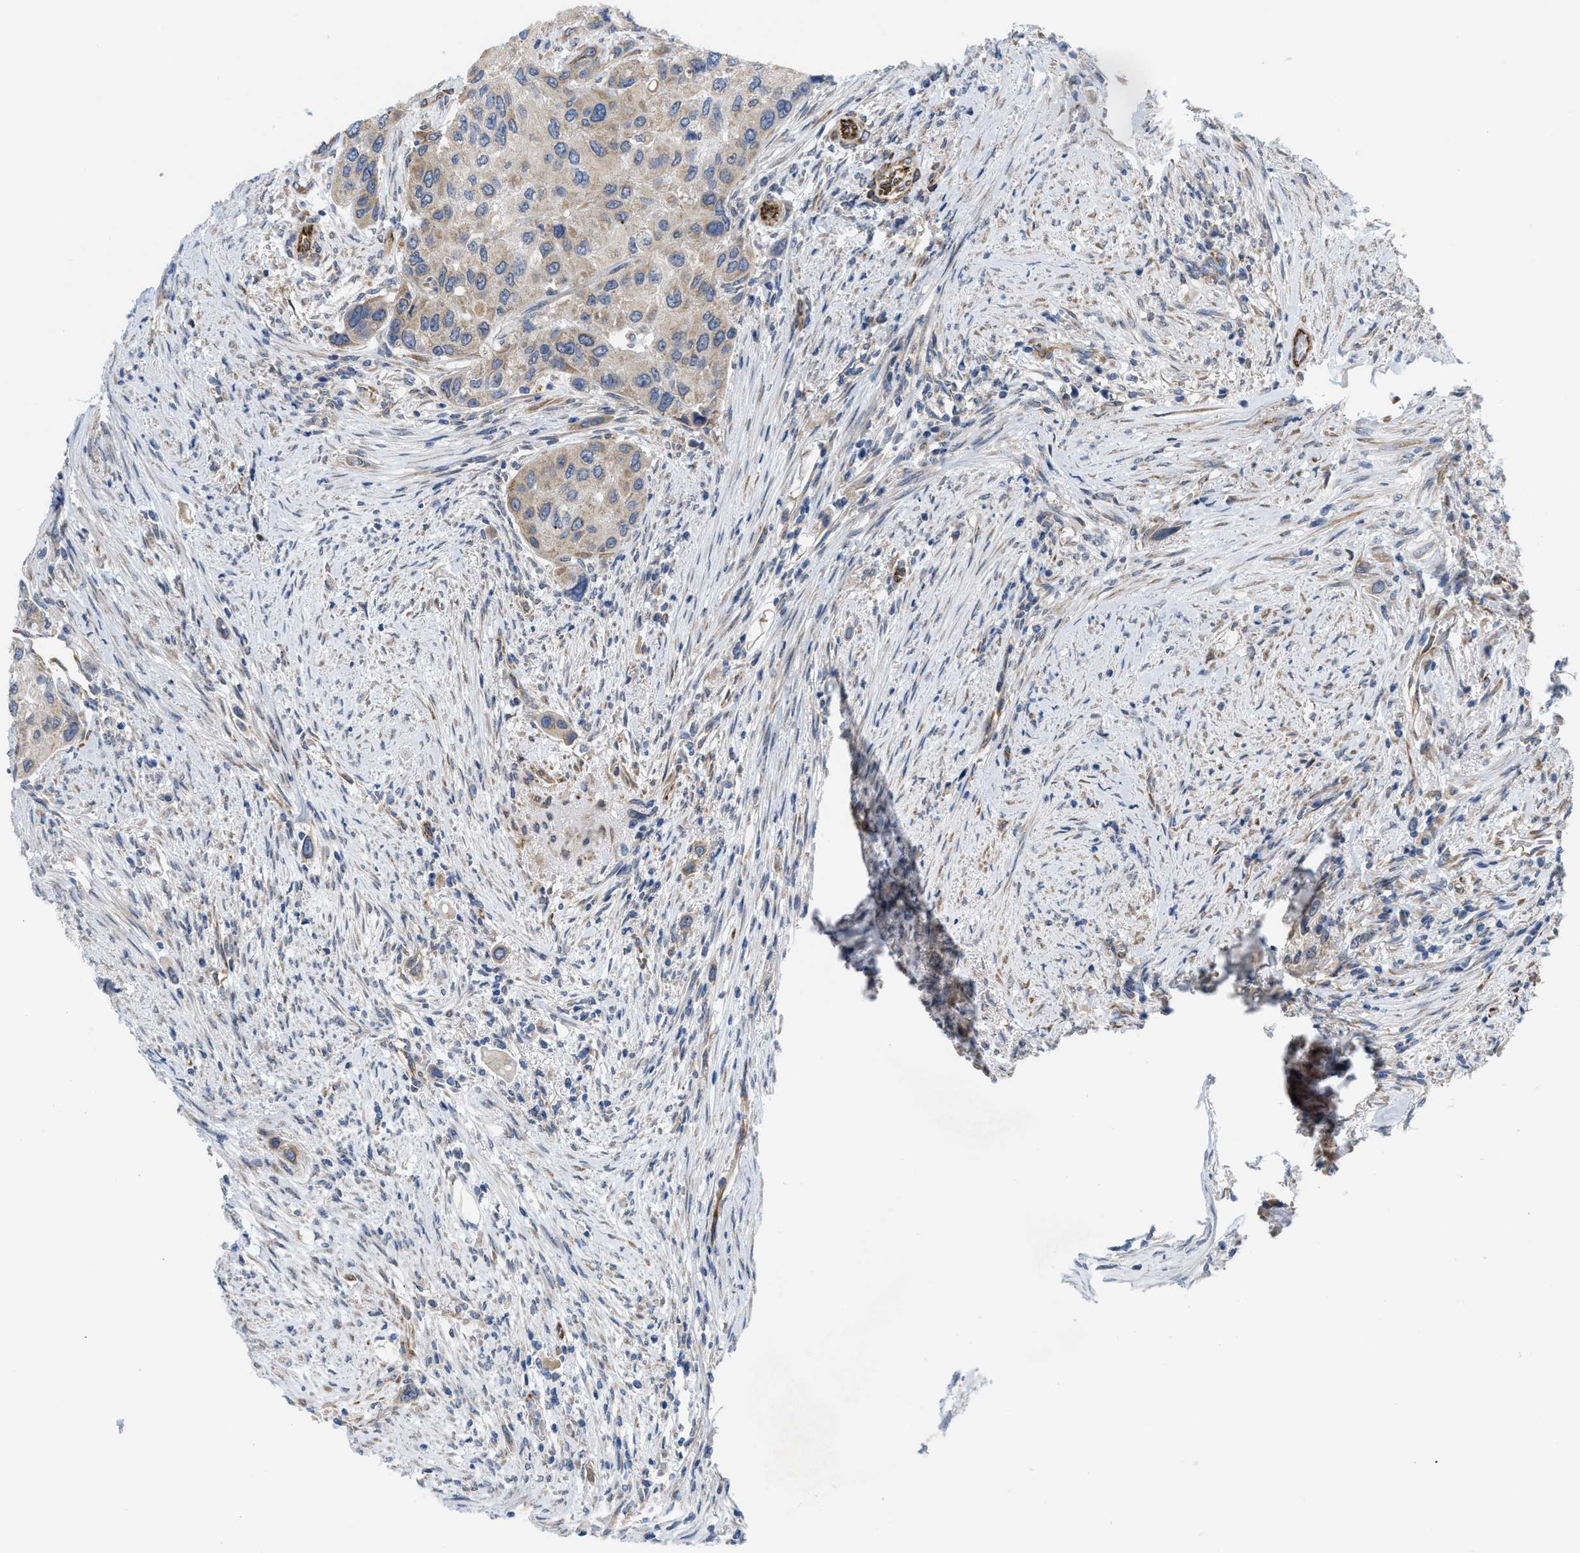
{"staining": {"intensity": "weak", "quantity": "<25%", "location": "cytoplasmic/membranous"}, "tissue": "urothelial cancer", "cell_type": "Tumor cells", "image_type": "cancer", "snomed": [{"axis": "morphology", "description": "Urothelial carcinoma, High grade"}, {"axis": "topography", "description": "Urinary bladder"}], "caption": "The IHC image has no significant positivity in tumor cells of urothelial cancer tissue.", "gene": "EOGT", "patient": {"sex": "female", "age": 56}}